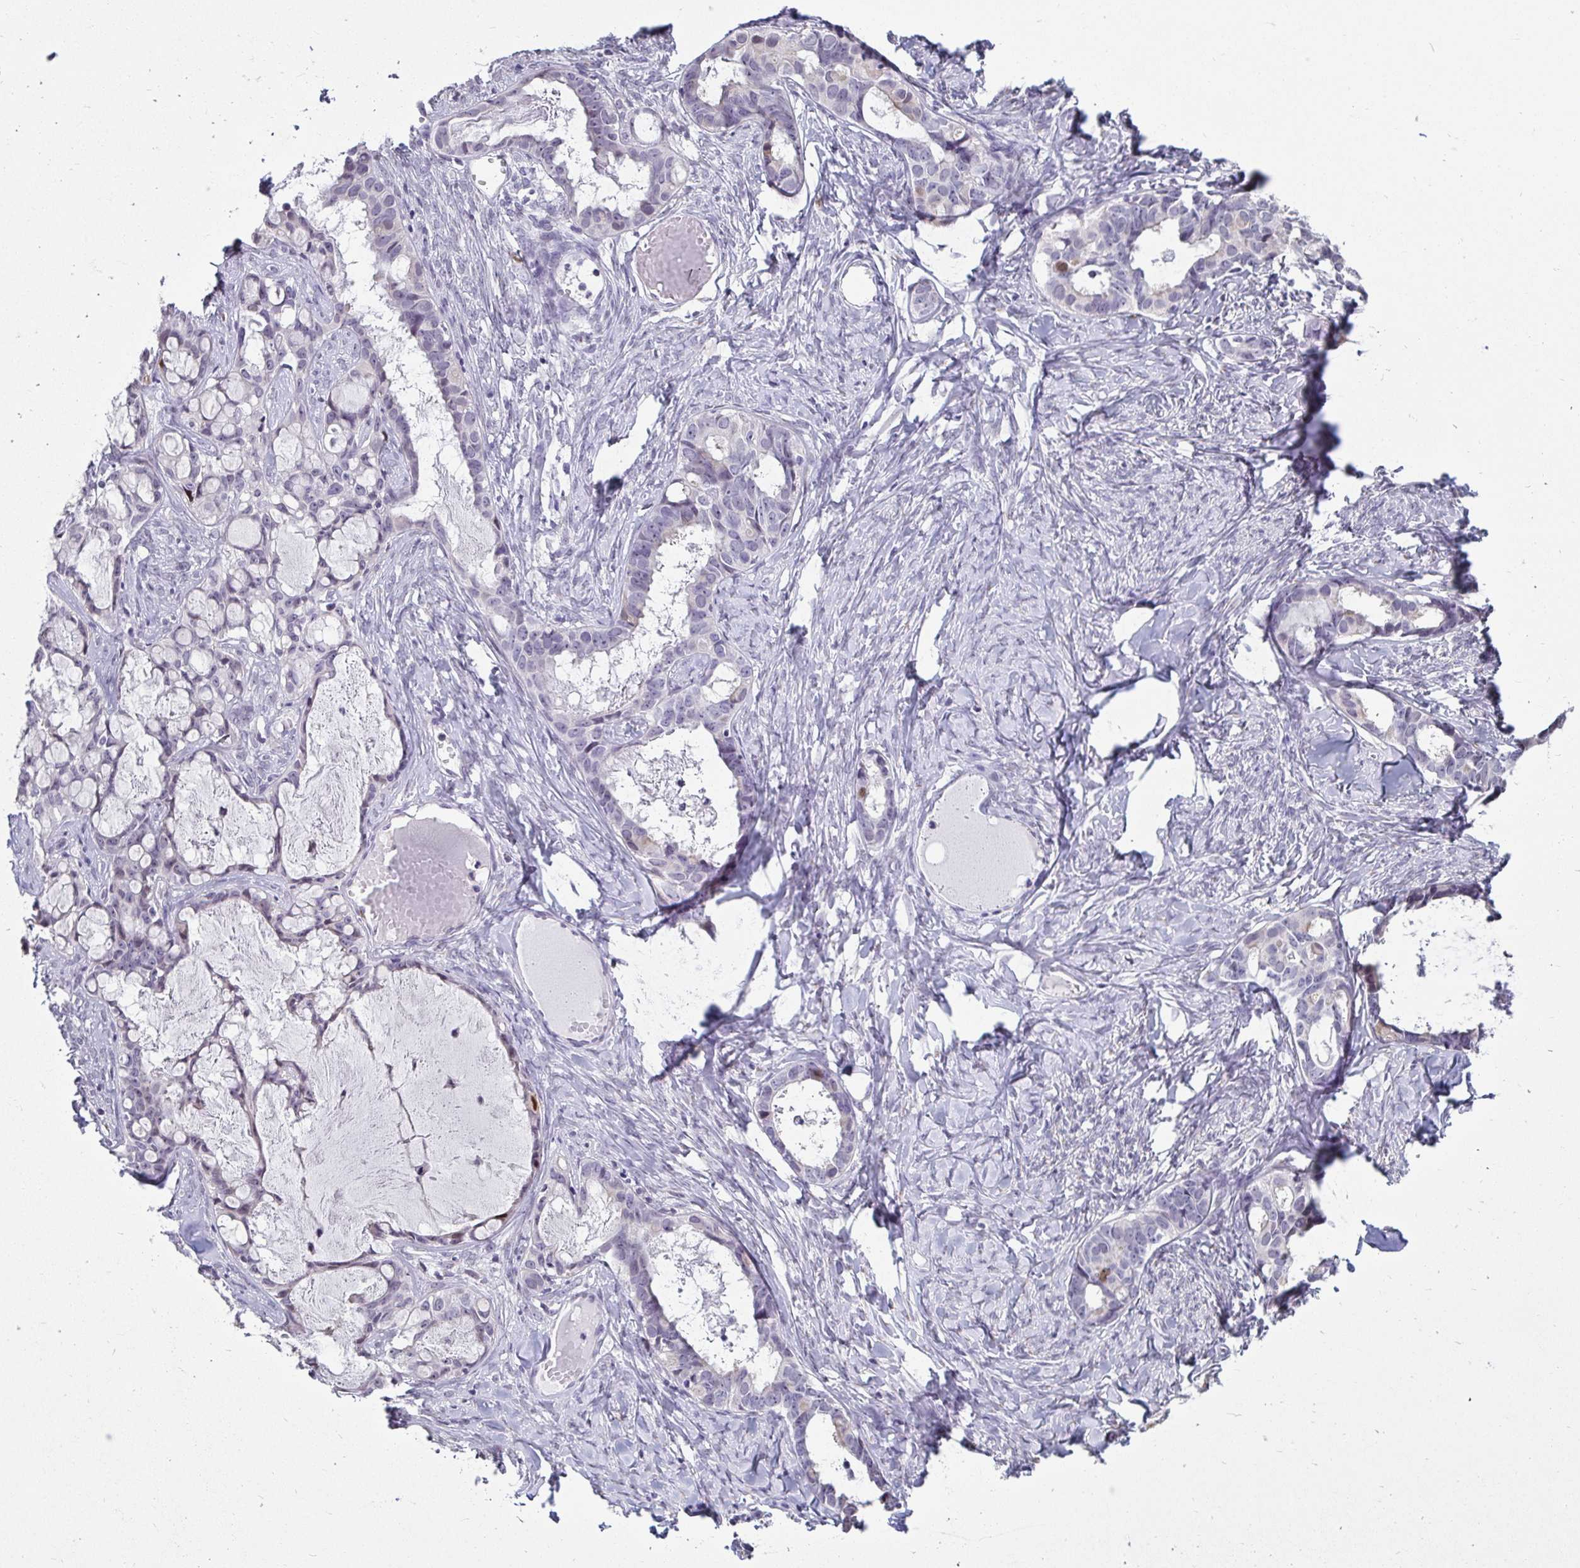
{"staining": {"intensity": "weak", "quantity": "<25%", "location": "nuclear"}, "tissue": "ovarian cancer", "cell_type": "Tumor cells", "image_type": "cancer", "snomed": [{"axis": "morphology", "description": "Cystadenocarcinoma, serous, NOS"}, {"axis": "topography", "description": "Ovary"}], "caption": "IHC photomicrograph of neoplastic tissue: ovarian serous cystadenocarcinoma stained with DAB (3,3'-diaminobenzidine) reveals no significant protein staining in tumor cells.", "gene": "ANLN", "patient": {"sex": "female", "age": 69}}